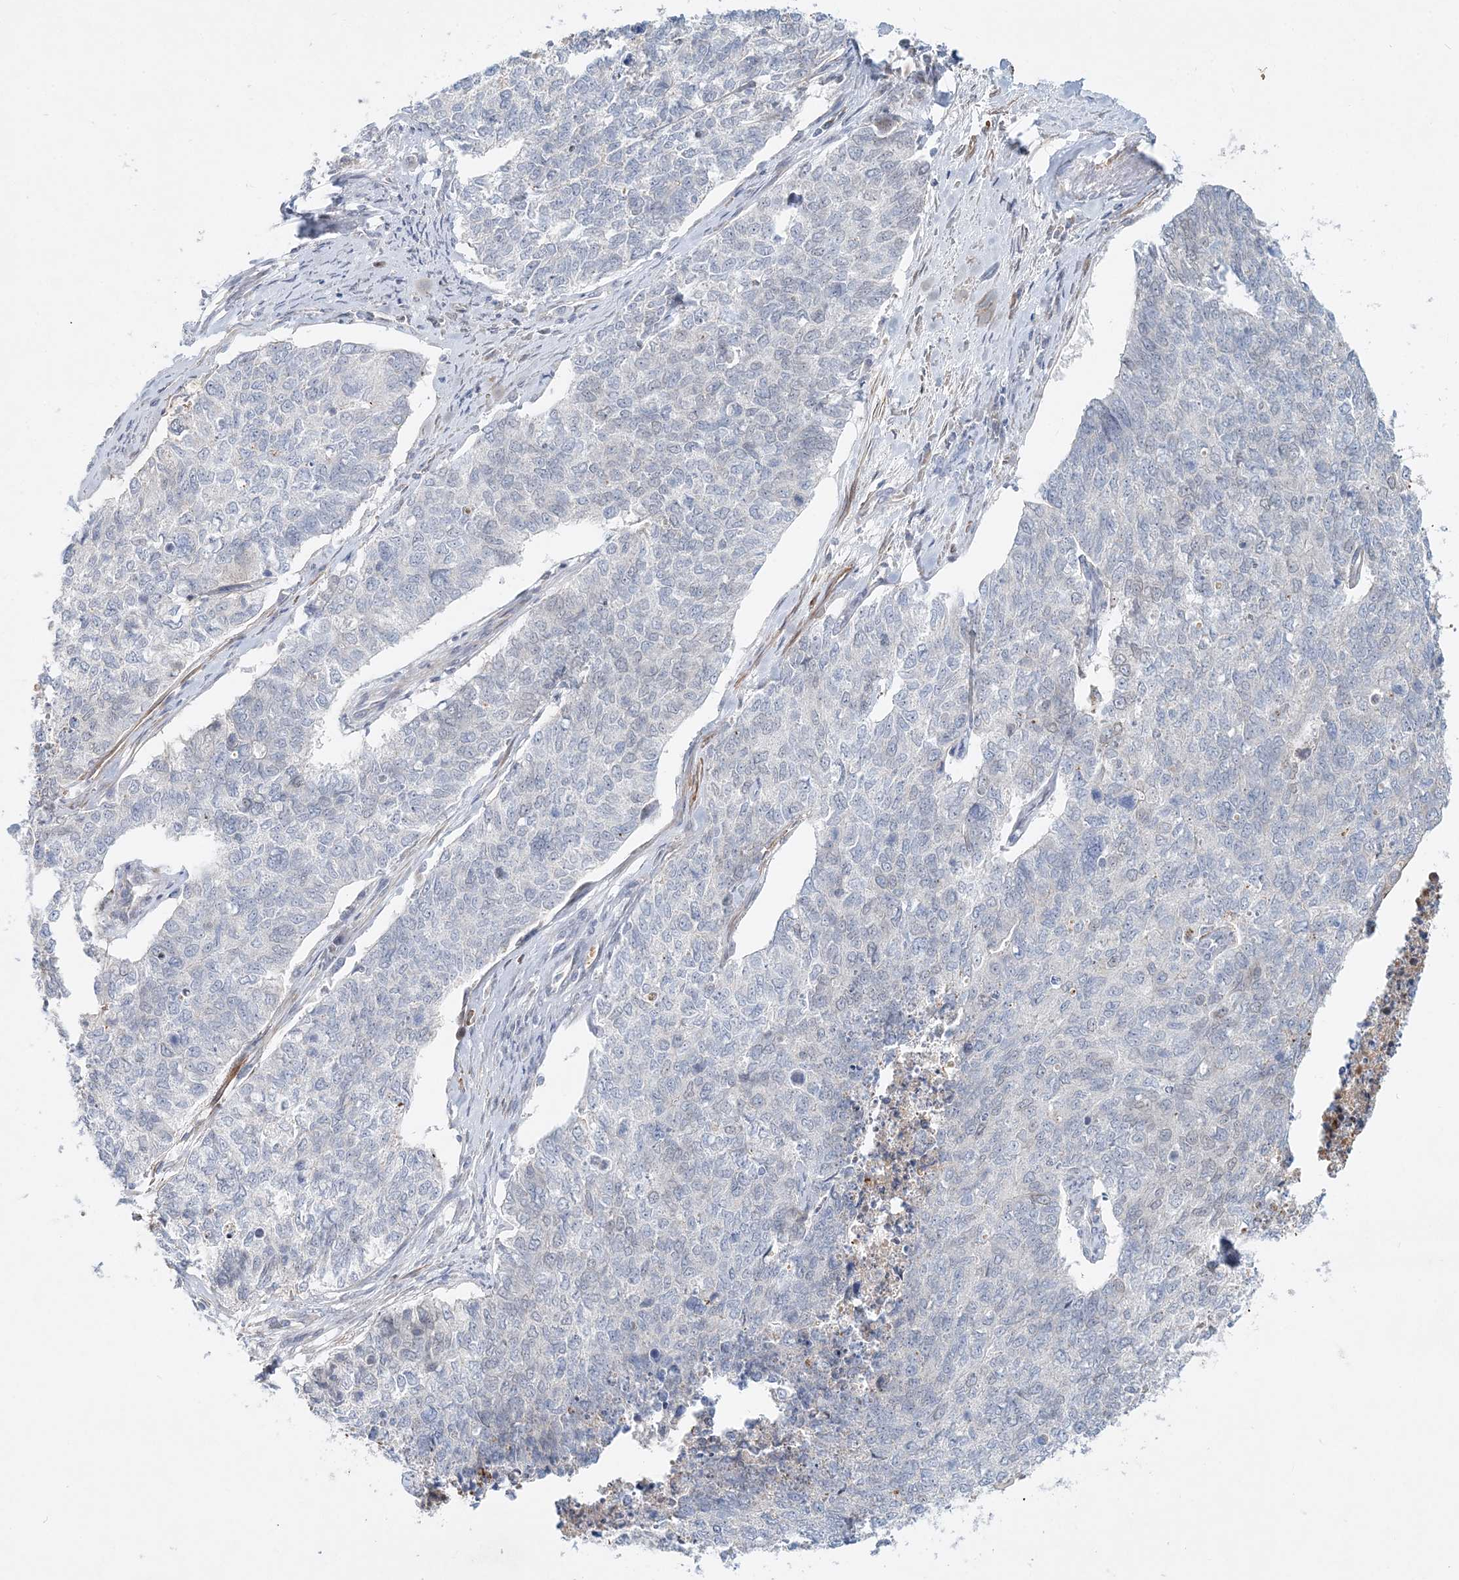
{"staining": {"intensity": "negative", "quantity": "none", "location": "none"}, "tissue": "cervical cancer", "cell_type": "Tumor cells", "image_type": "cancer", "snomed": [{"axis": "morphology", "description": "Squamous cell carcinoma, NOS"}, {"axis": "topography", "description": "Cervix"}], "caption": "IHC micrograph of neoplastic tissue: cervical cancer stained with DAB (3,3'-diaminobenzidine) demonstrates no significant protein positivity in tumor cells.", "gene": "DNAH5", "patient": {"sex": "female", "age": 63}}